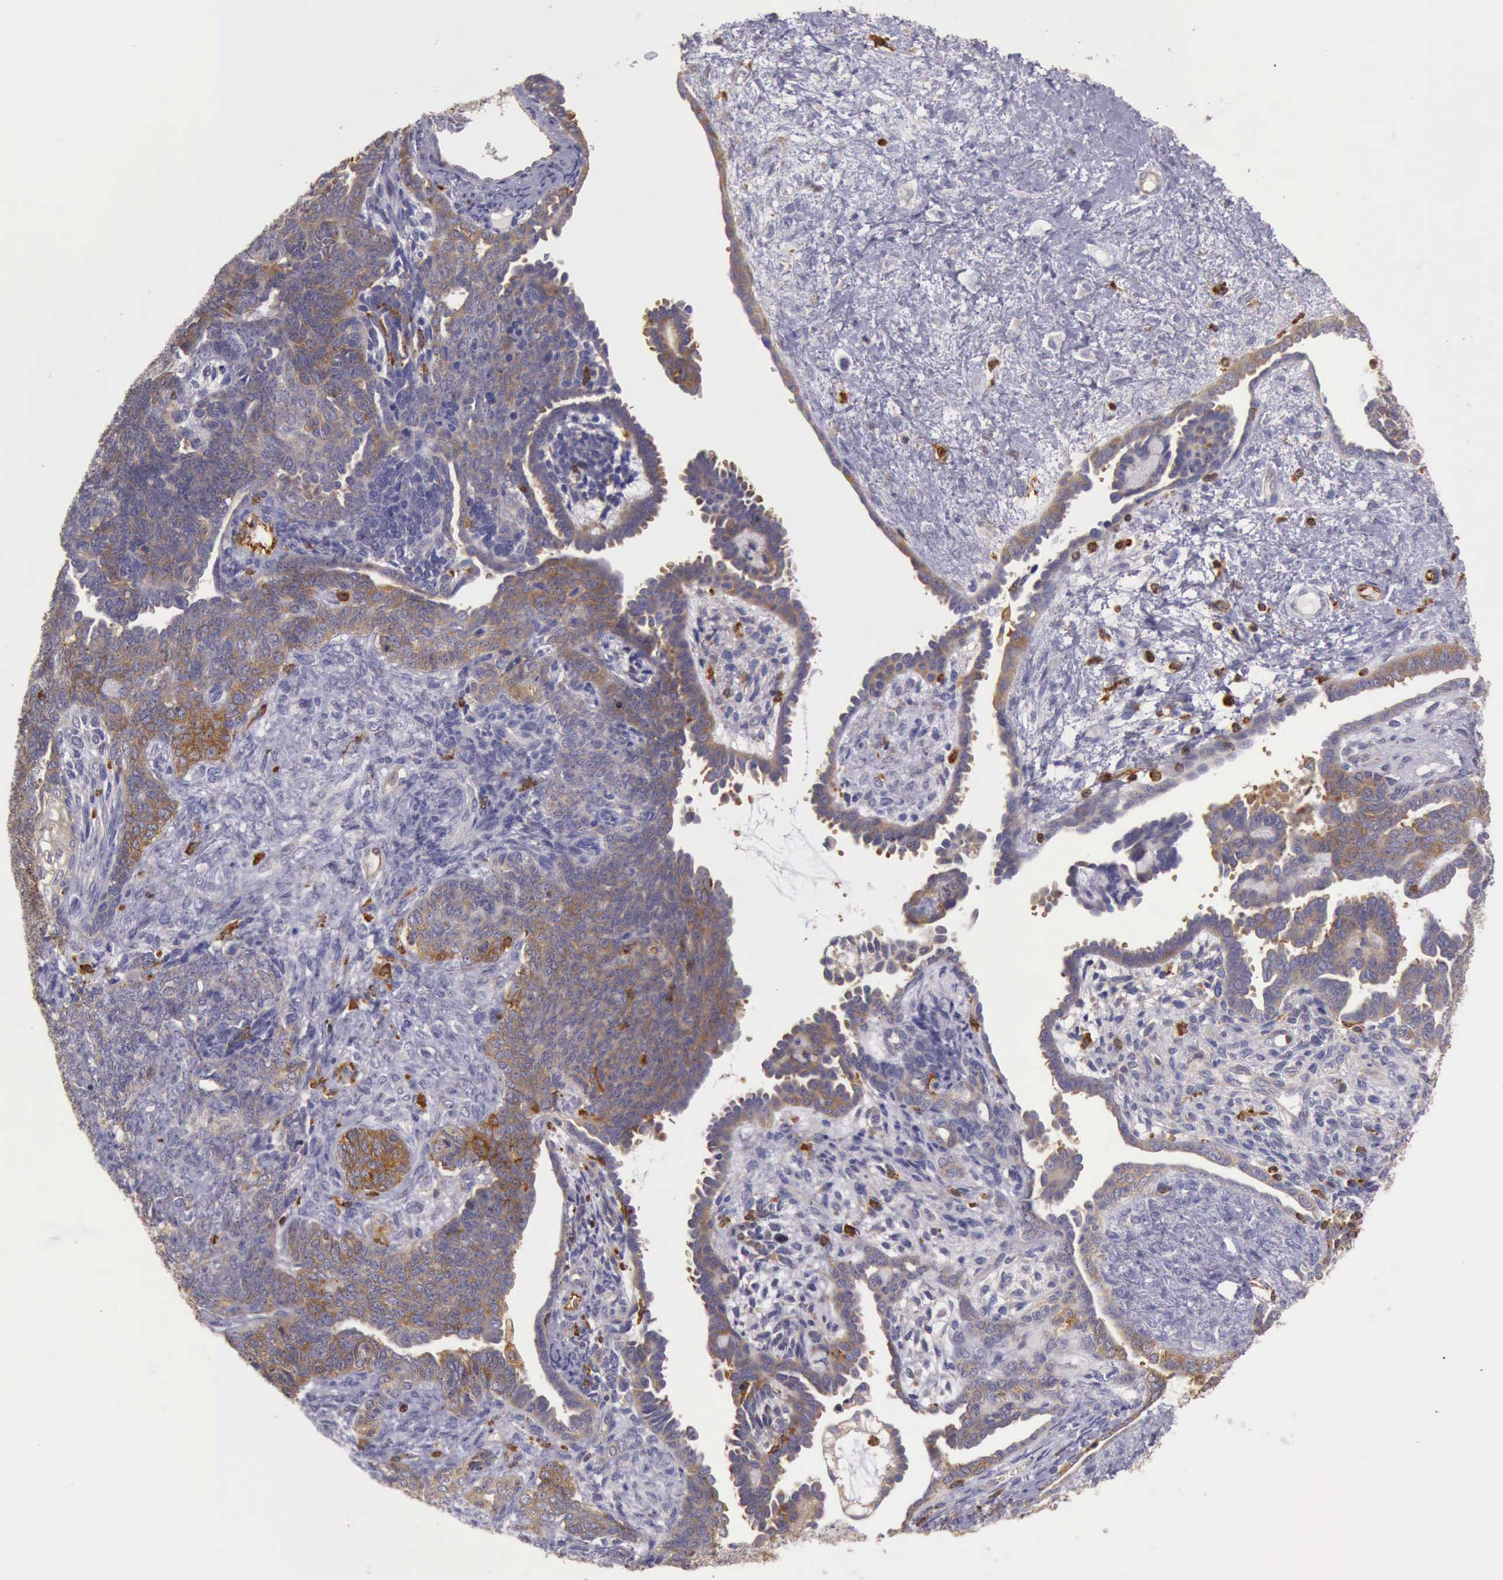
{"staining": {"intensity": "moderate", "quantity": "25%-75%", "location": "cytoplasmic/membranous"}, "tissue": "endometrial cancer", "cell_type": "Tumor cells", "image_type": "cancer", "snomed": [{"axis": "morphology", "description": "Neoplasm, malignant, NOS"}, {"axis": "topography", "description": "Endometrium"}], "caption": "Immunohistochemical staining of human neoplasm (malignant) (endometrial) demonstrates medium levels of moderate cytoplasmic/membranous expression in about 25%-75% of tumor cells.", "gene": "ARHGAP4", "patient": {"sex": "female", "age": 74}}